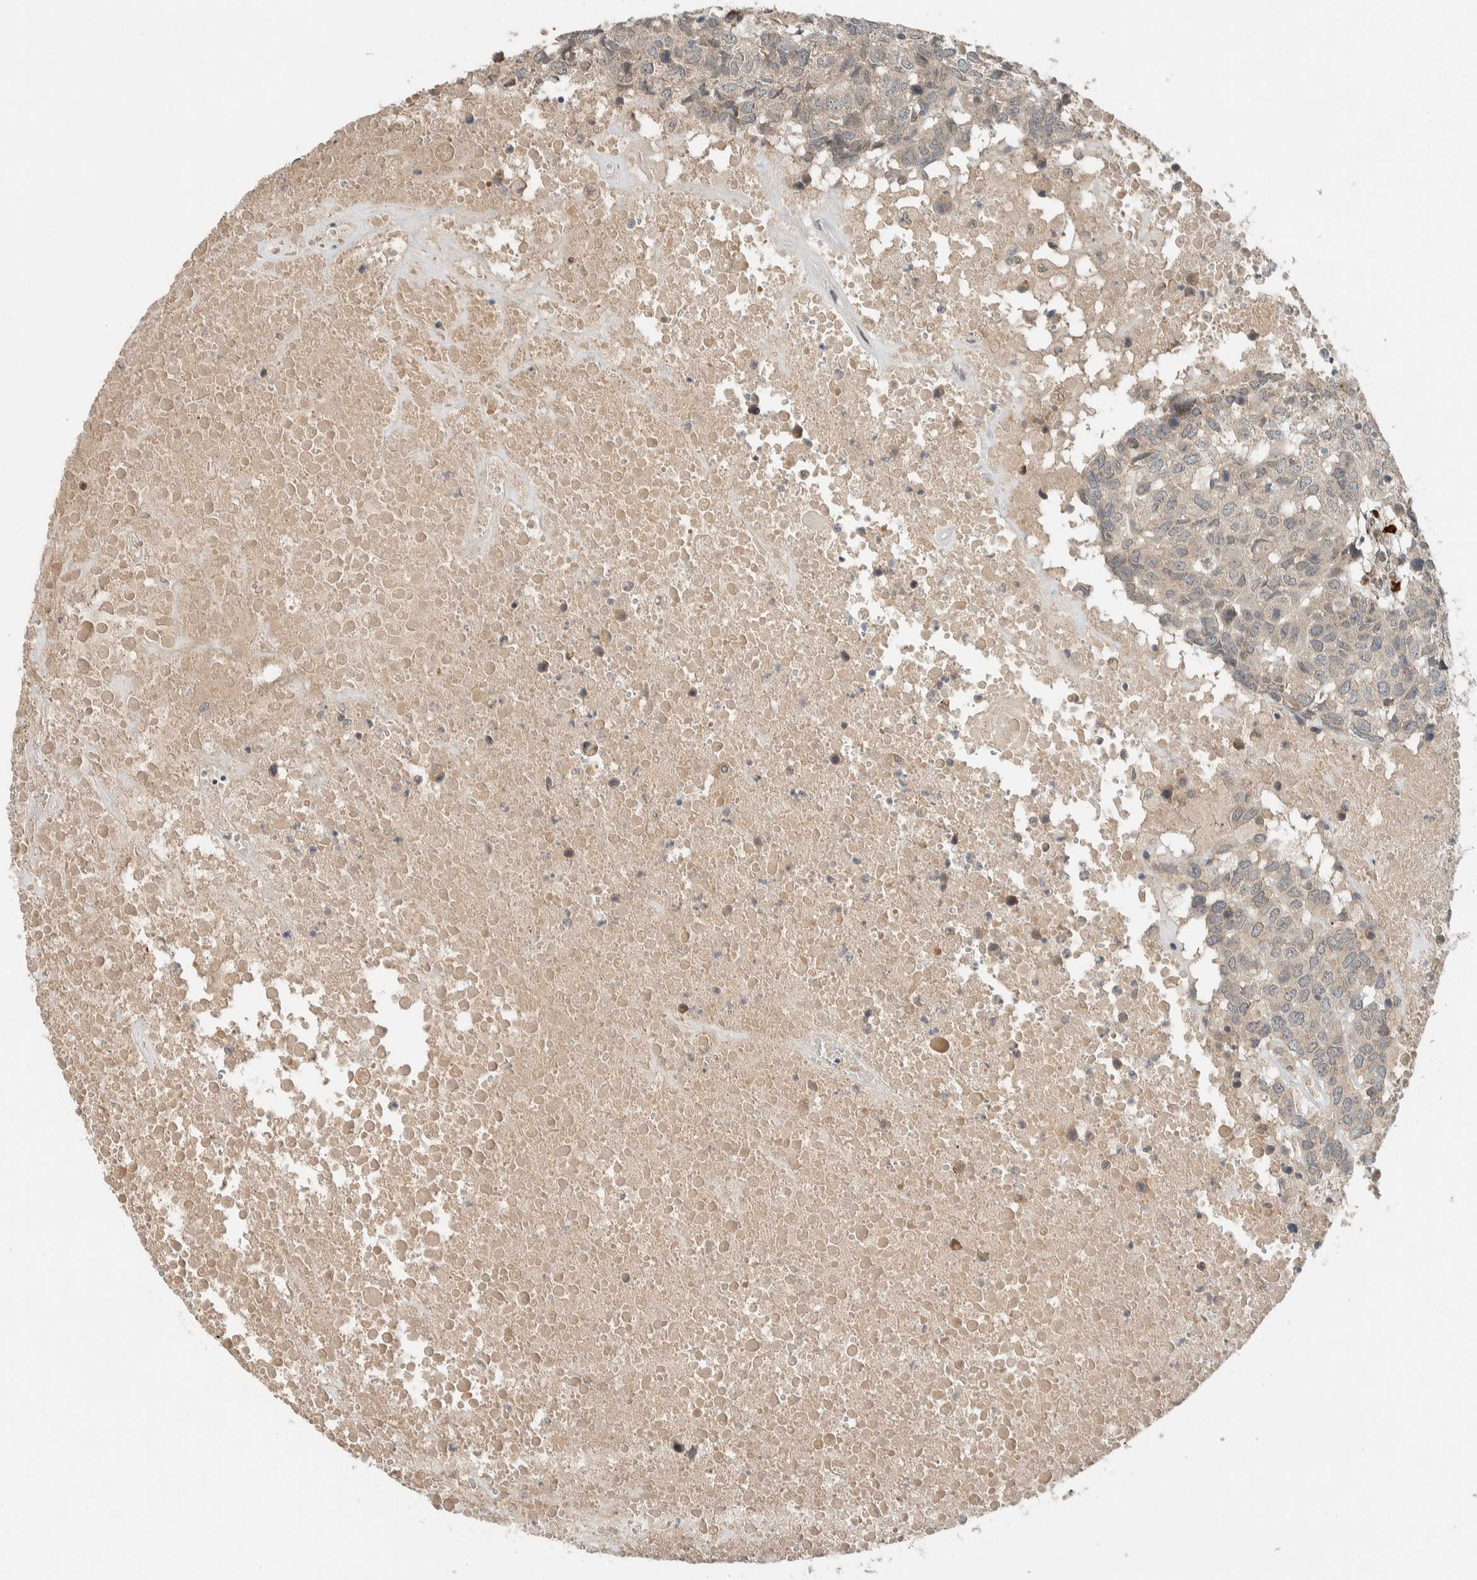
{"staining": {"intensity": "negative", "quantity": "none", "location": "none"}, "tissue": "head and neck cancer", "cell_type": "Tumor cells", "image_type": "cancer", "snomed": [{"axis": "morphology", "description": "Squamous cell carcinoma, NOS"}, {"axis": "topography", "description": "Head-Neck"}], "caption": "Image shows no significant protein positivity in tumor cells of head and neck cancer (squamous cell carcinoma).", "gene": "CTBP2", "patient": {"sex": "male", "age": 66}}